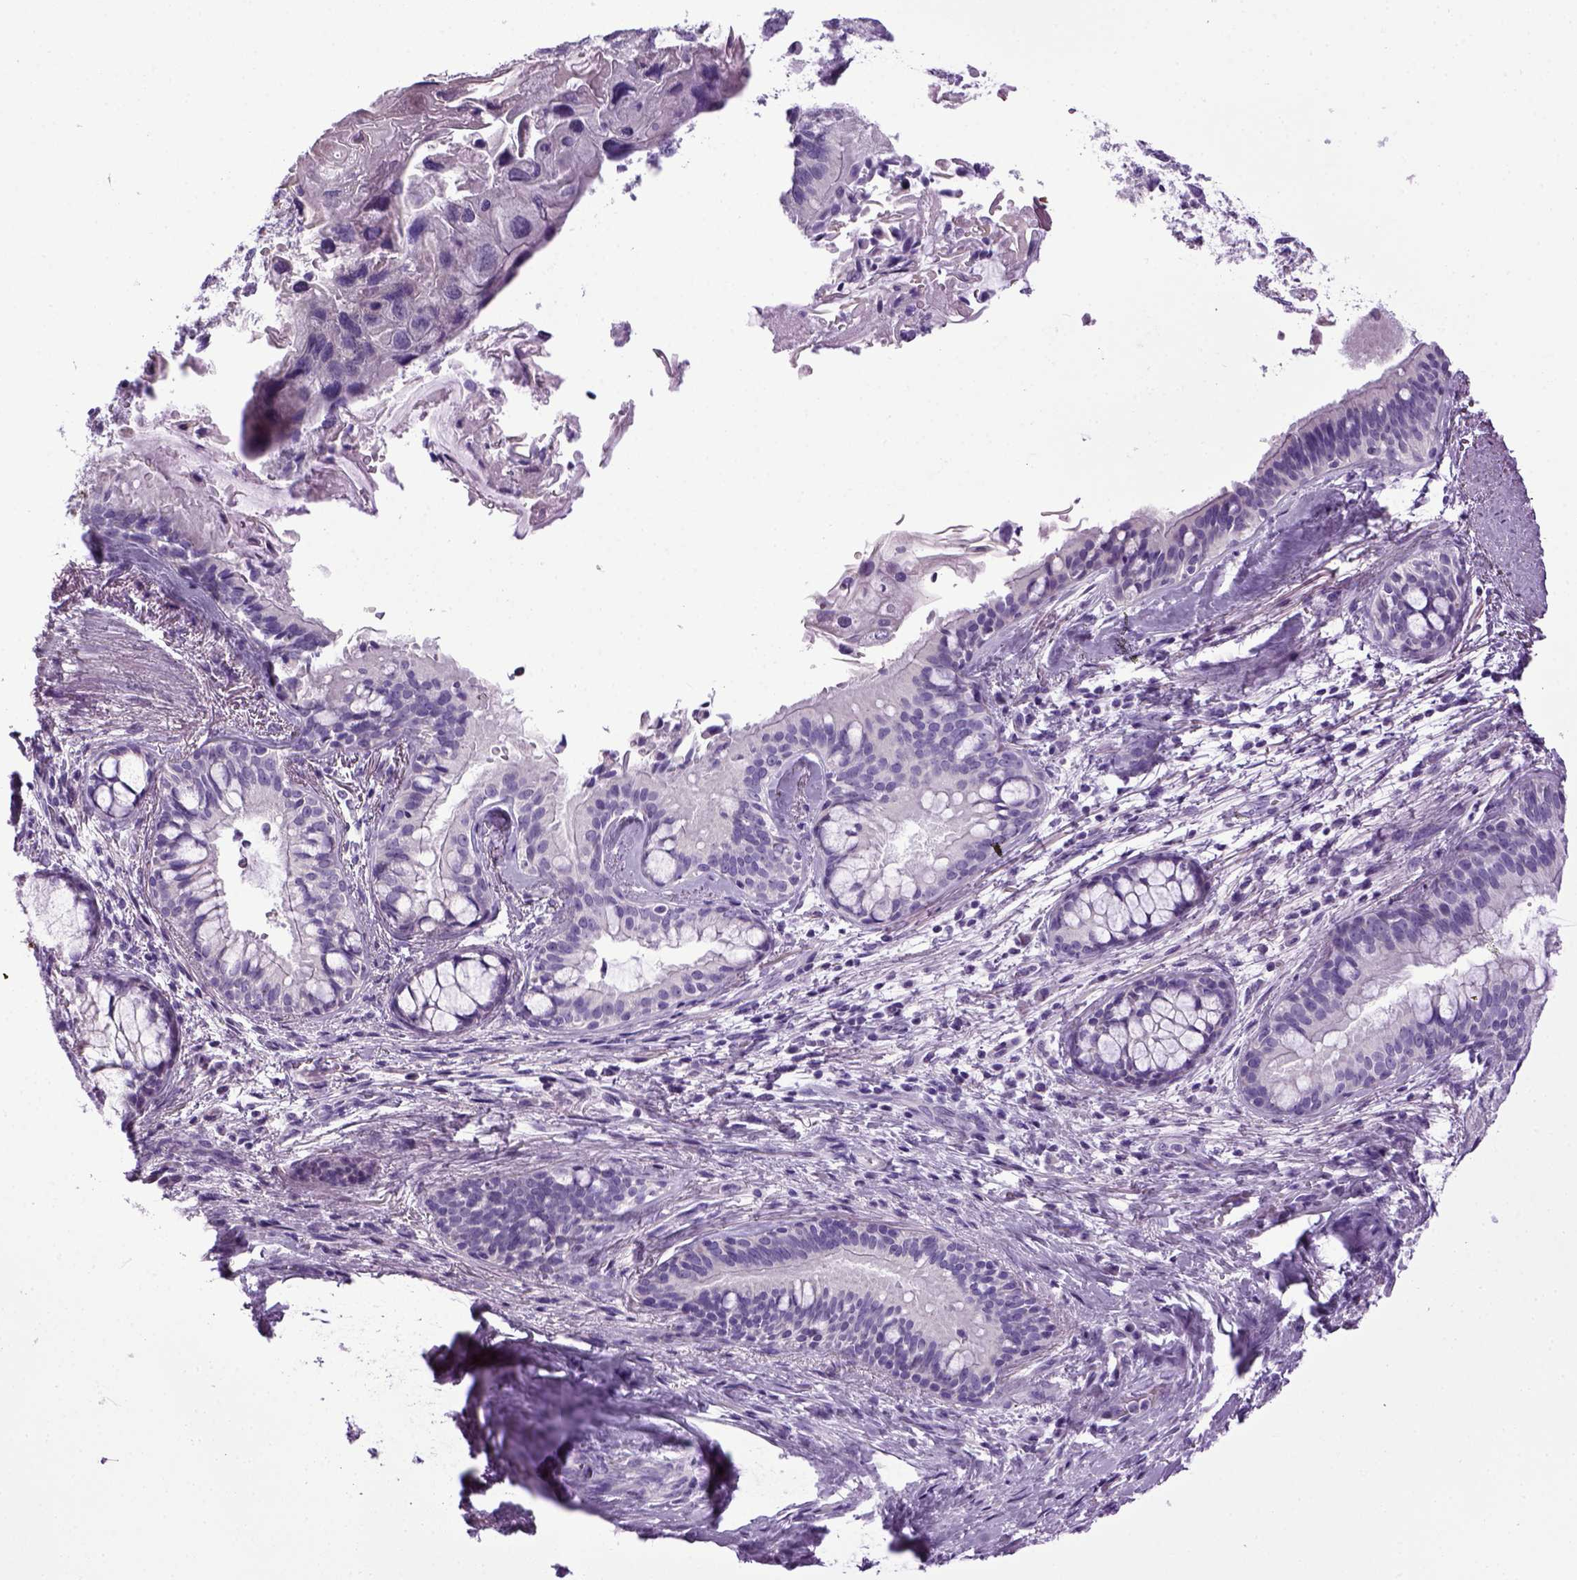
{"staining": {"intensity": "negative", "quantity": "none", "location": "none"}, "tissue": "lung cancer", "cell_type": "Tumor cells", "image_type": "cancer", "snomed": [{"axis": "morphology", "description": "Squamous cell carcinoma, NOS"}, {"axis": "topography", "description": "Lung"}], "caption": "High magnification brightfield microscopy of lung cancer (squamous cell carcinoma) stained with DAB (brown) and counterstained with hematoxylin (blue): tumor cells show no significant positivity. (DAB immunohistochemistry visualized using brightfield microscopy, high magnification).", "gene": "HMCN2", "patient": {"sex": "male", "age": 69}}